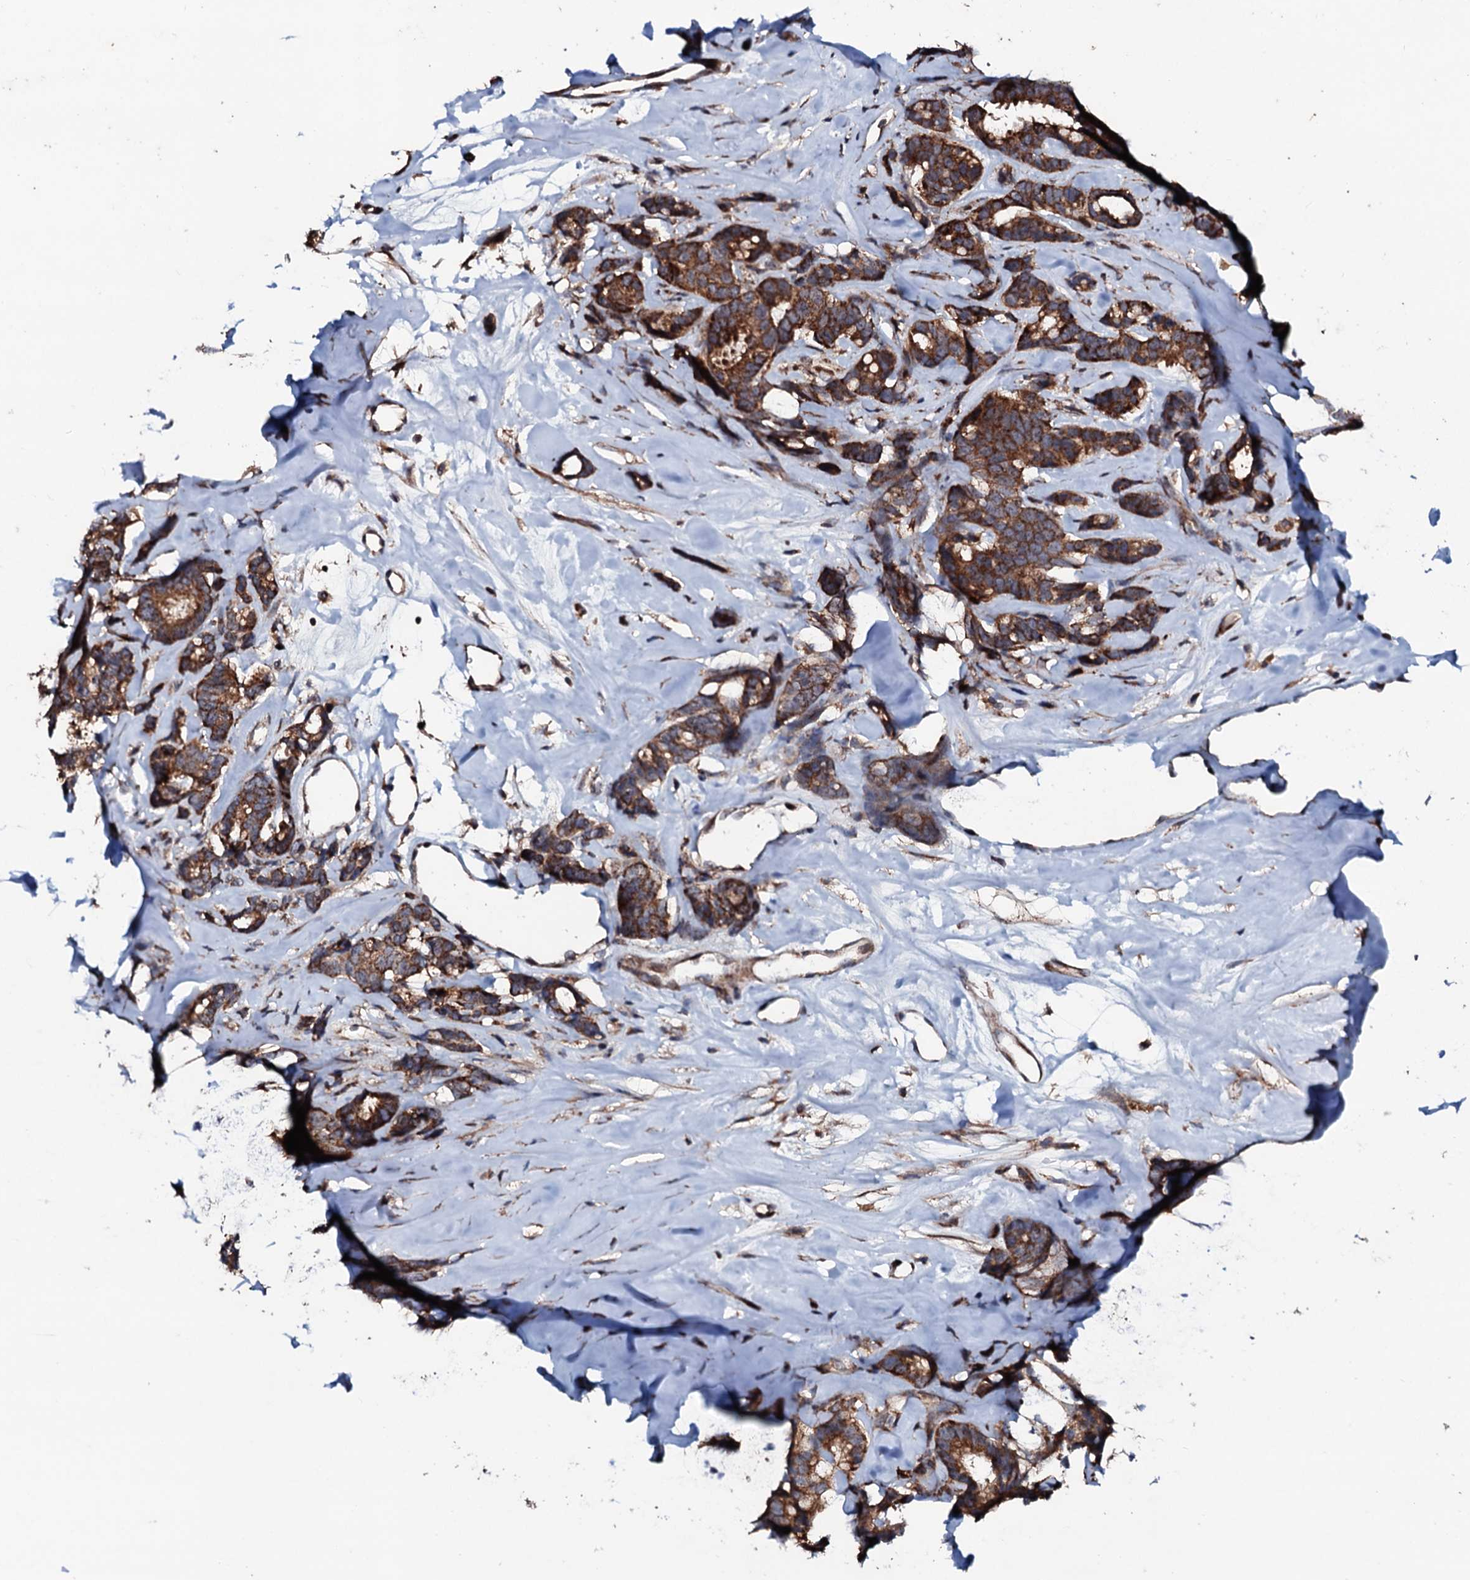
{"staining": {"intensity": "strong", "quantity": ">75%", "location": "cytoplasmic/membranous"}, "tissue": "breast cancer", "cell_type": "Tumor cells", "image_type": "cancer", "snomed": [{"axis": "morphology", "description": "Duct carcinoma"}, {"axis": "topography", "description": "Breast"}], "caption": "Strong cytoplasmic/membranous protein expression is present in approximately >75% of tumor cells in breast cancer (invasive ductal carcinoma).", "gene": "SDHAF2", "patient": {"sex": "female", "age": 87}}